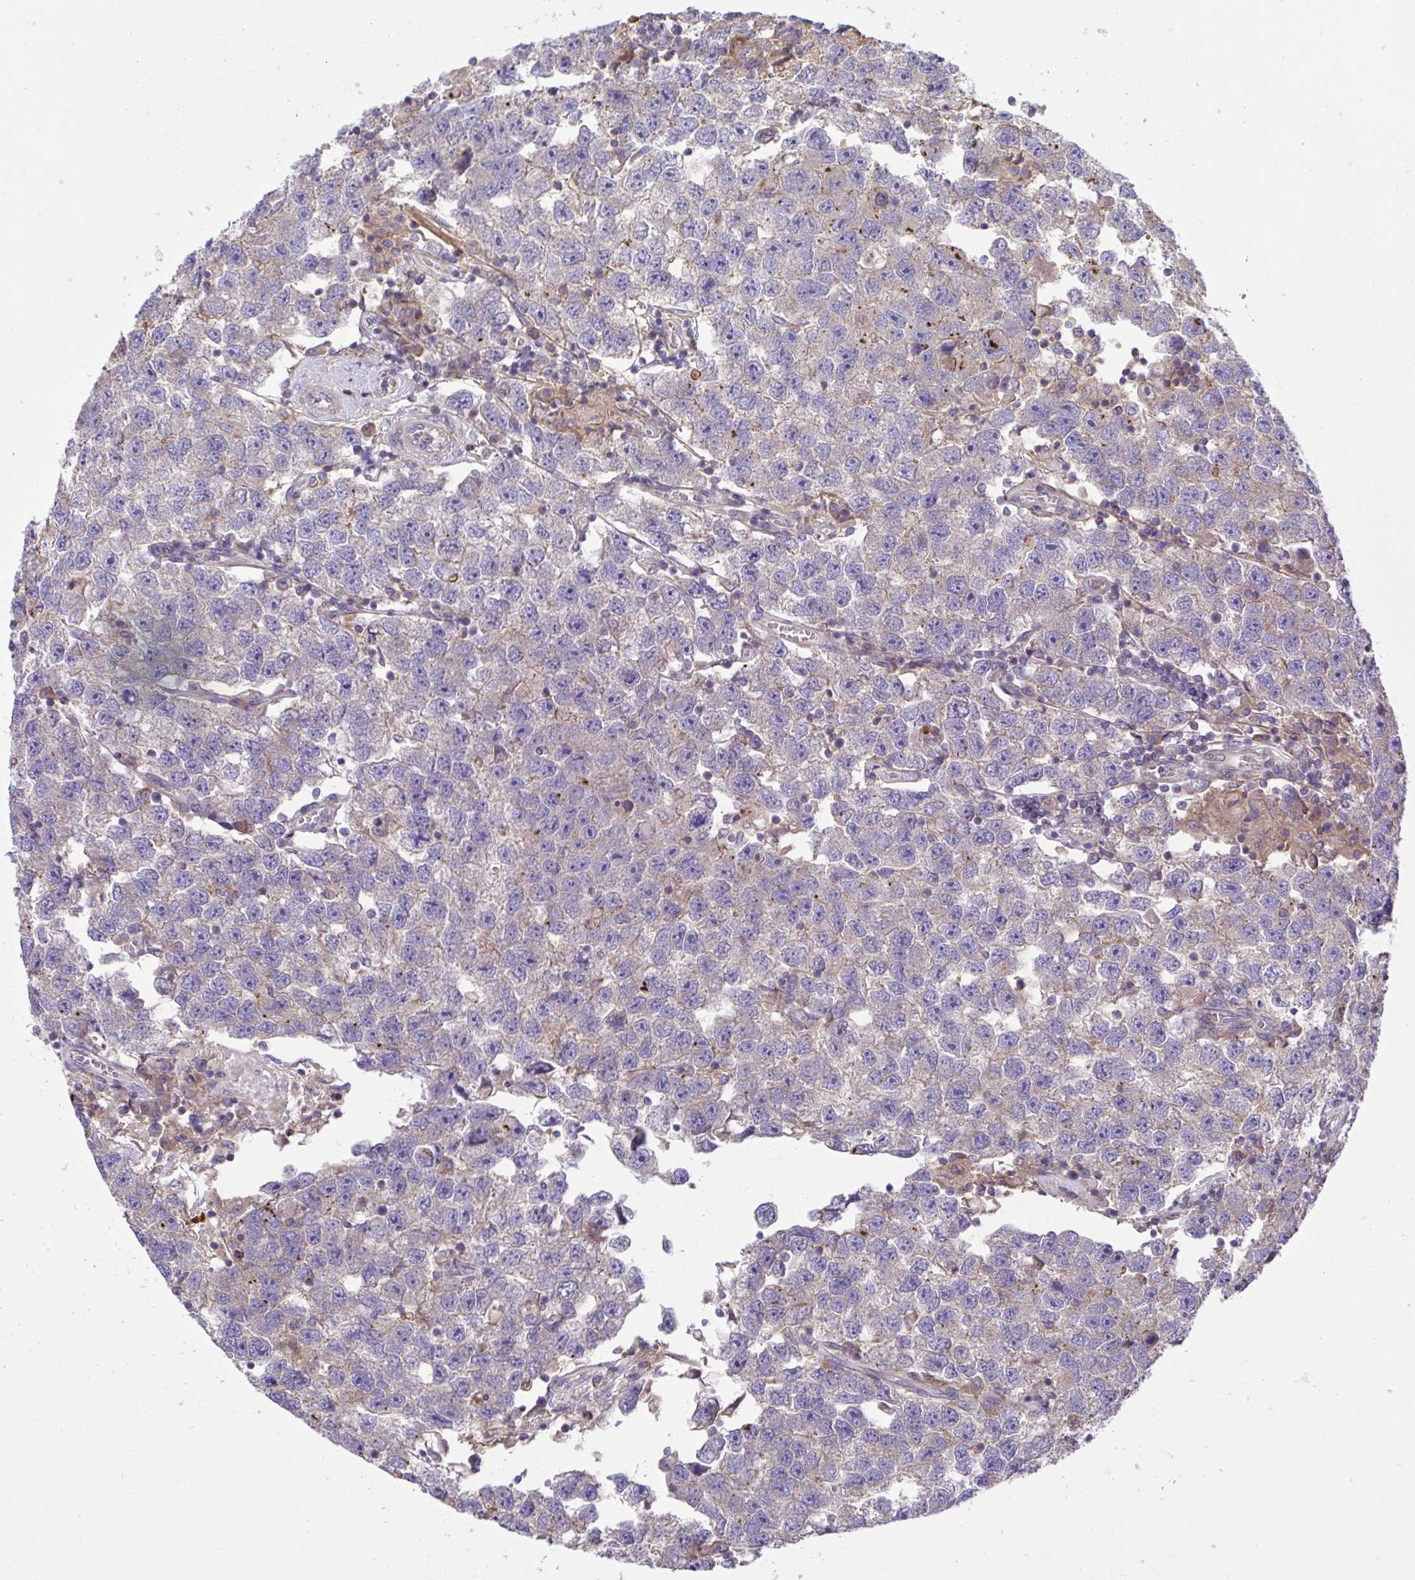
{"staining": {"intensity": "negative", "quantity": "none", "location": "none"}, "tissue": "testis cancer", "cell_type": "Tumor cells", "image_type": "cancer", "snomed": [{"axis": "morphology", "description": "Seminoma, NOS"}, {"axis": "topography", "description": "Testis"}], "caption": "Immunohistochemical staining of human testis cancer (seminoma) exhibits no significant staining in tumor cells.", "gene": "GRB14", "patient": {"sex": "male", "age": 26}}